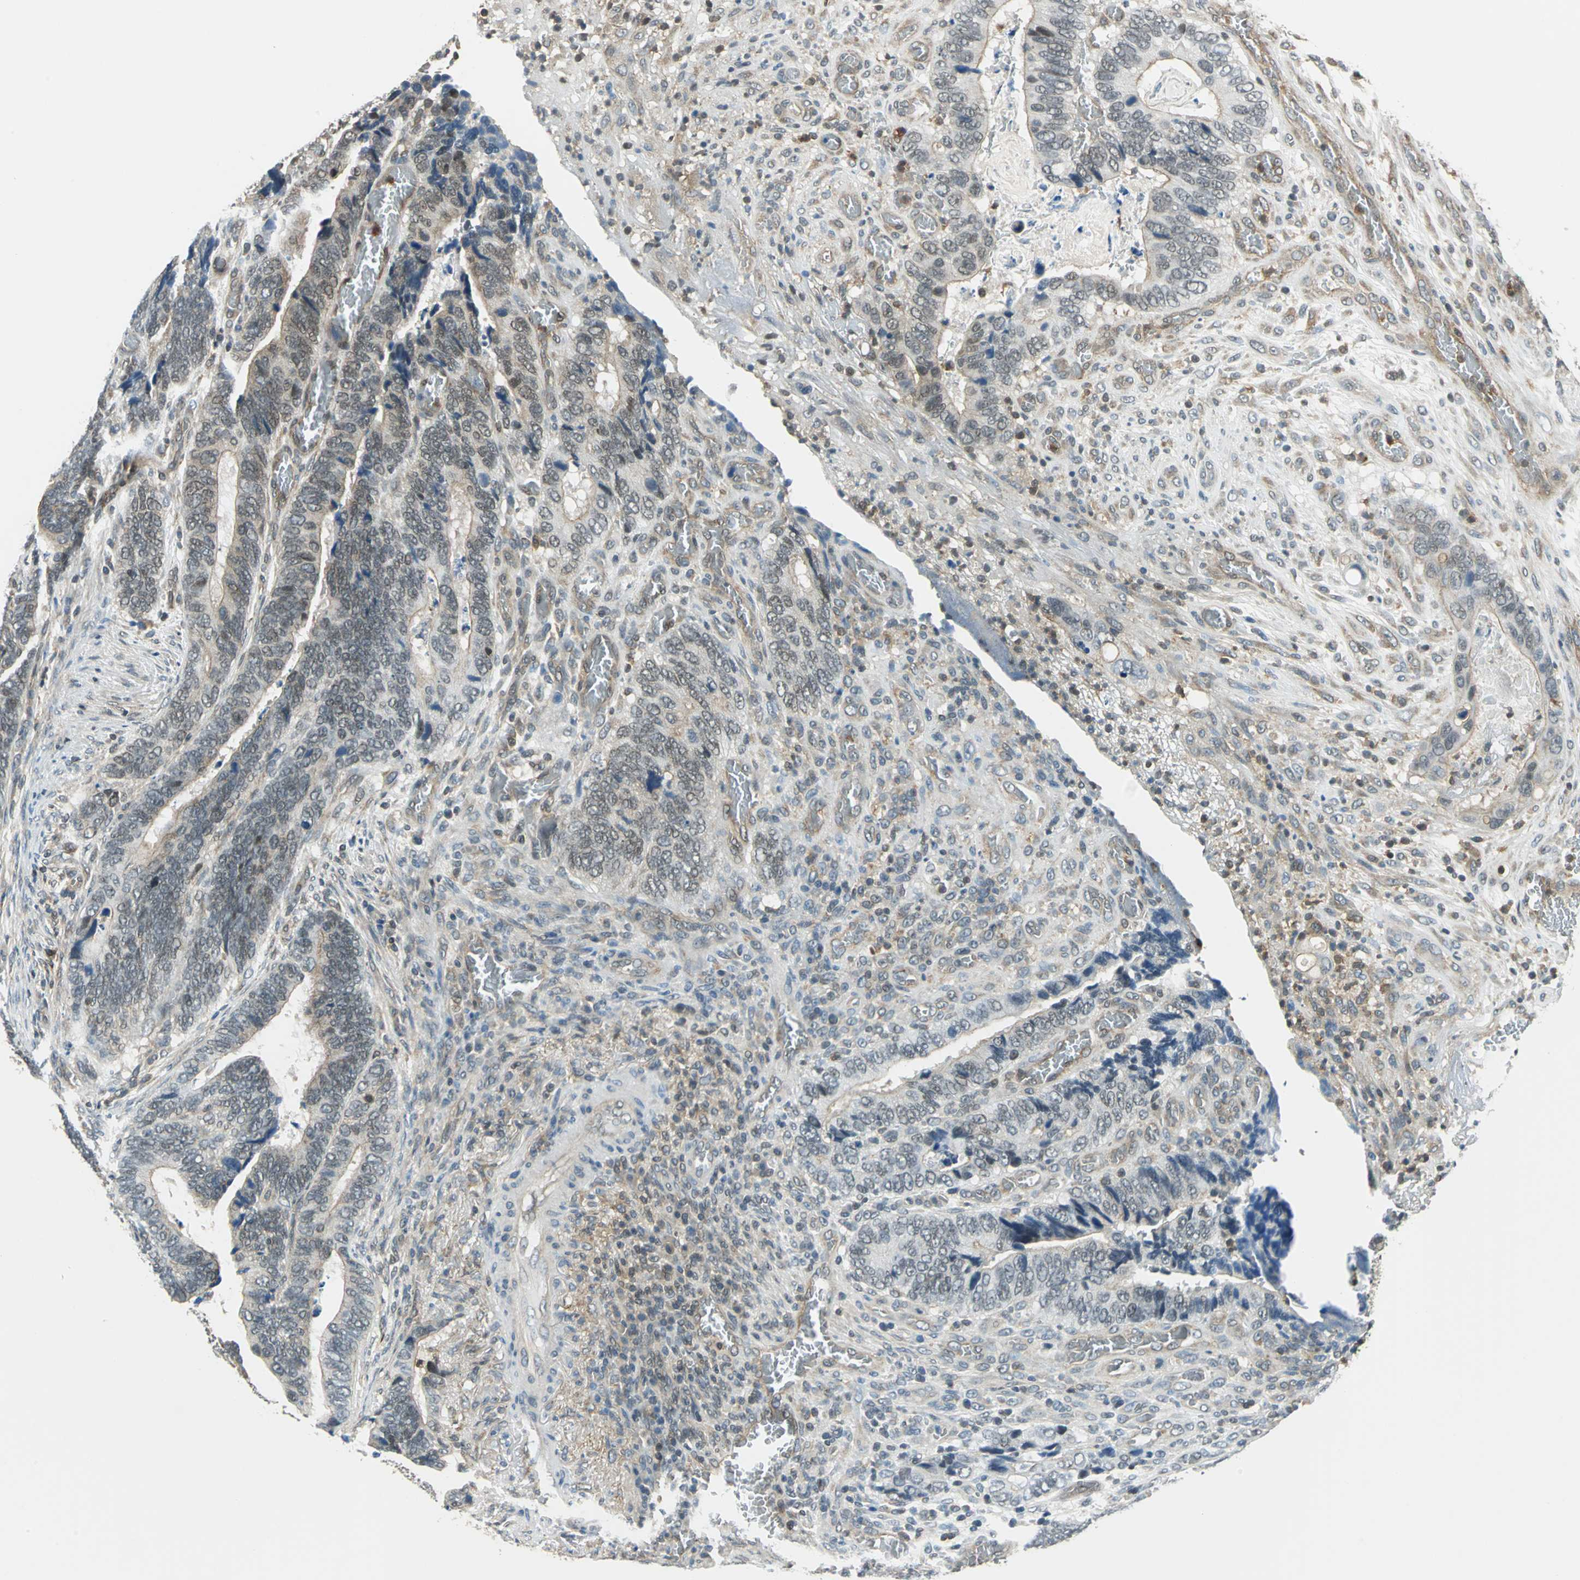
{"staining": {"intensity": "weak", "quantity": "25%-75%", "location": "cytoplasmic/membranous,nuclear"}, "tissue": "colorectal cancer", "cell_type": "Tumor cells", "image_type": "cancer", "snomed": [{"axis": "morphology", "description": "Adenocarcinoma, NOS"}, {"axis": "topography", "description": "Colon"}], "caption": "Protein staining exhibits weak cytoplasmic/membranous and nuclear expression in approximately 25%-75% of tumor cells in colorectal cancer (adenocarcinoma).", "gene": "ARPC3", "patient": {"sex": "male", "age": 72}}